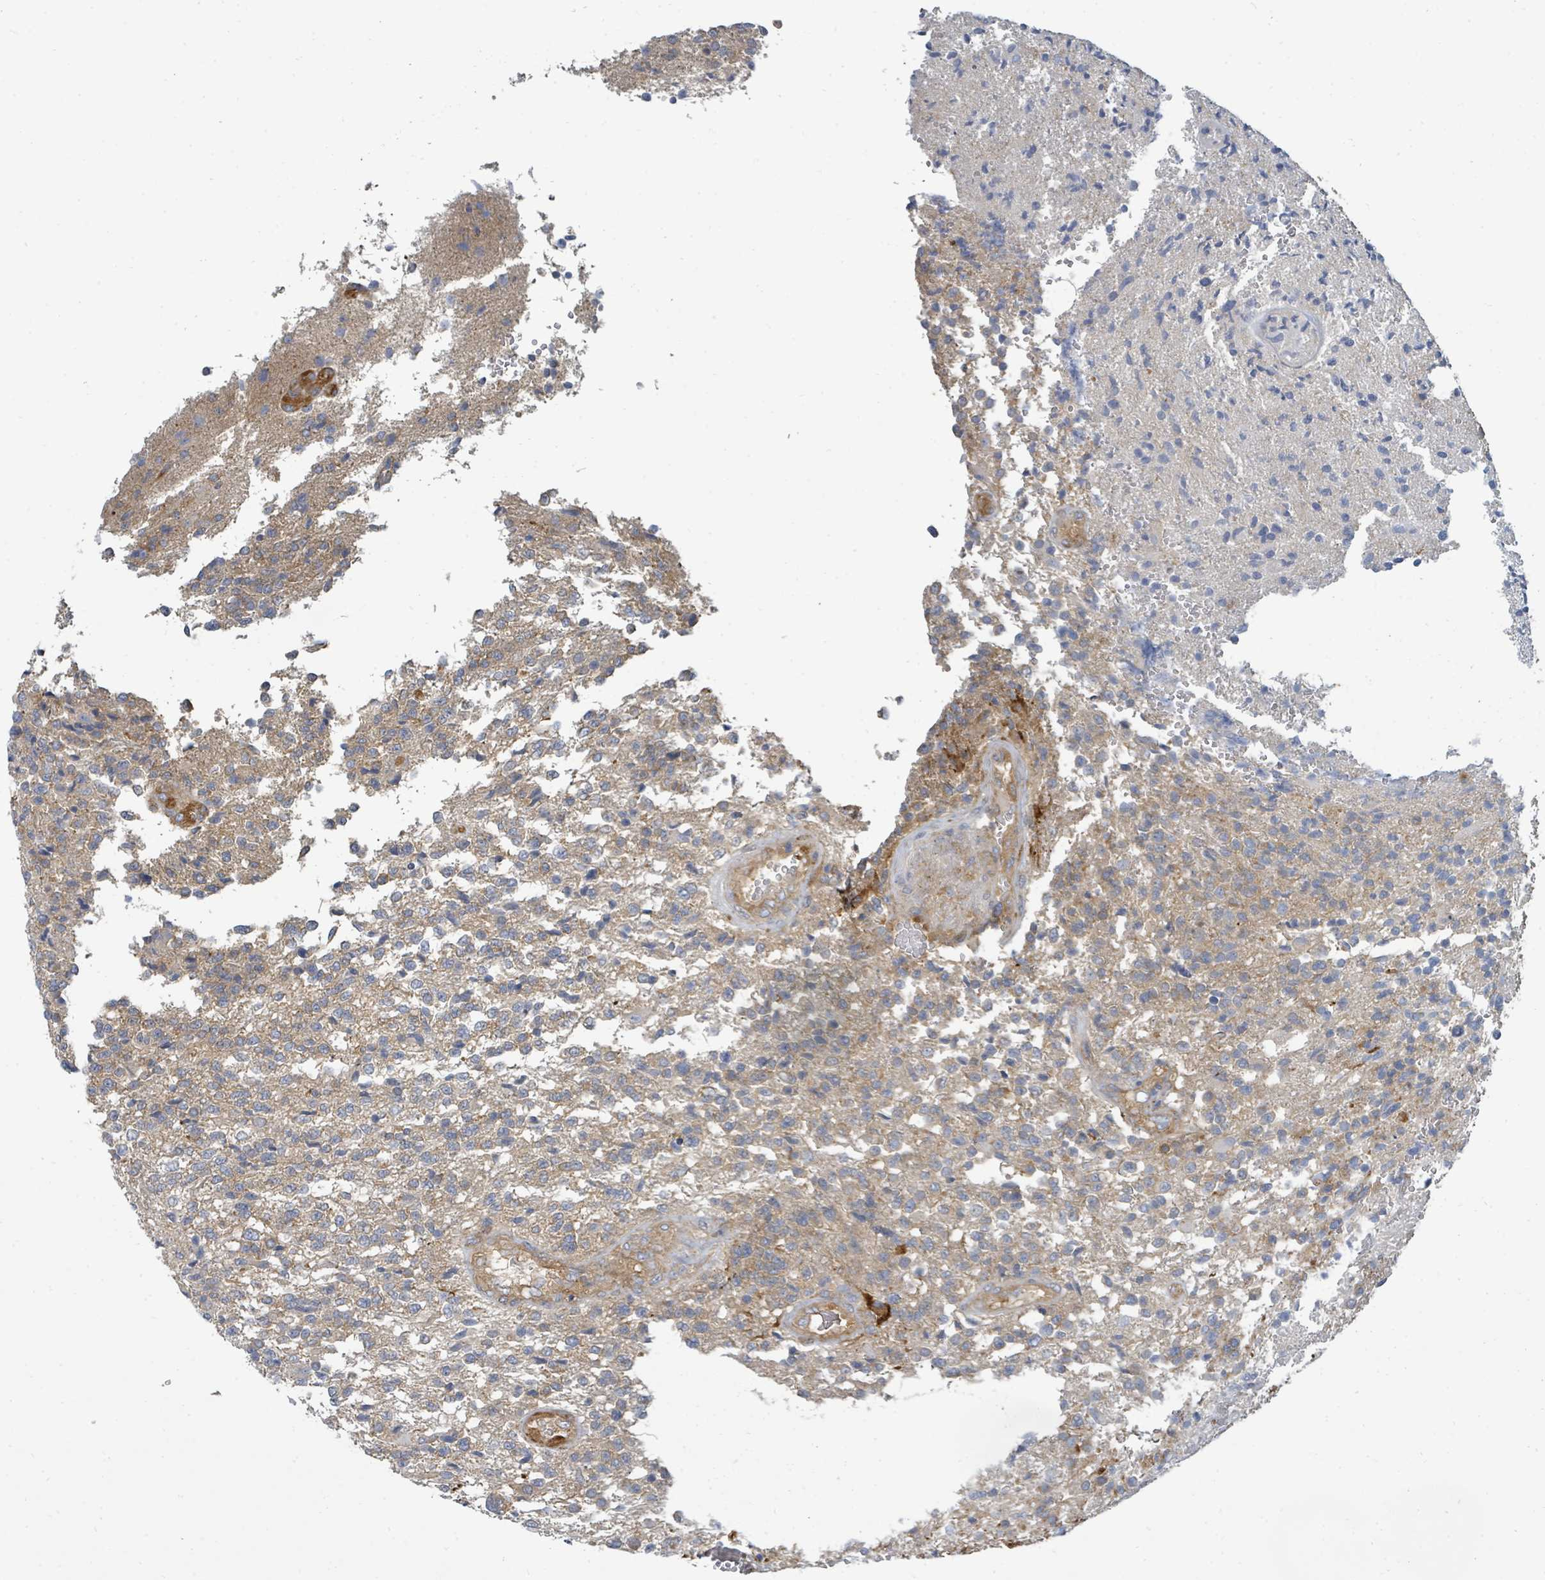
{"staining": {"intensity": "weak", "quantity": "25%-75%", "location": "cytoplasmic/membranous"}, "tissue": "glioma", "cell_type": "Tumor cells", "image_type": "cancer", "snomed": [{"axis": "morphology", "description": "Glioma, malignant, High grade"}, {"axis": "topography", "description": "Brain"}], "caption": "A high-resolution photomicrograph shows IHC staining of glioma, which exhibits weak cytoplasmic/membranous positivity in about 25%-75% of tumor cells.", "gene": "BOLA2B", "patient": {"sex": "male", "age": 56}}